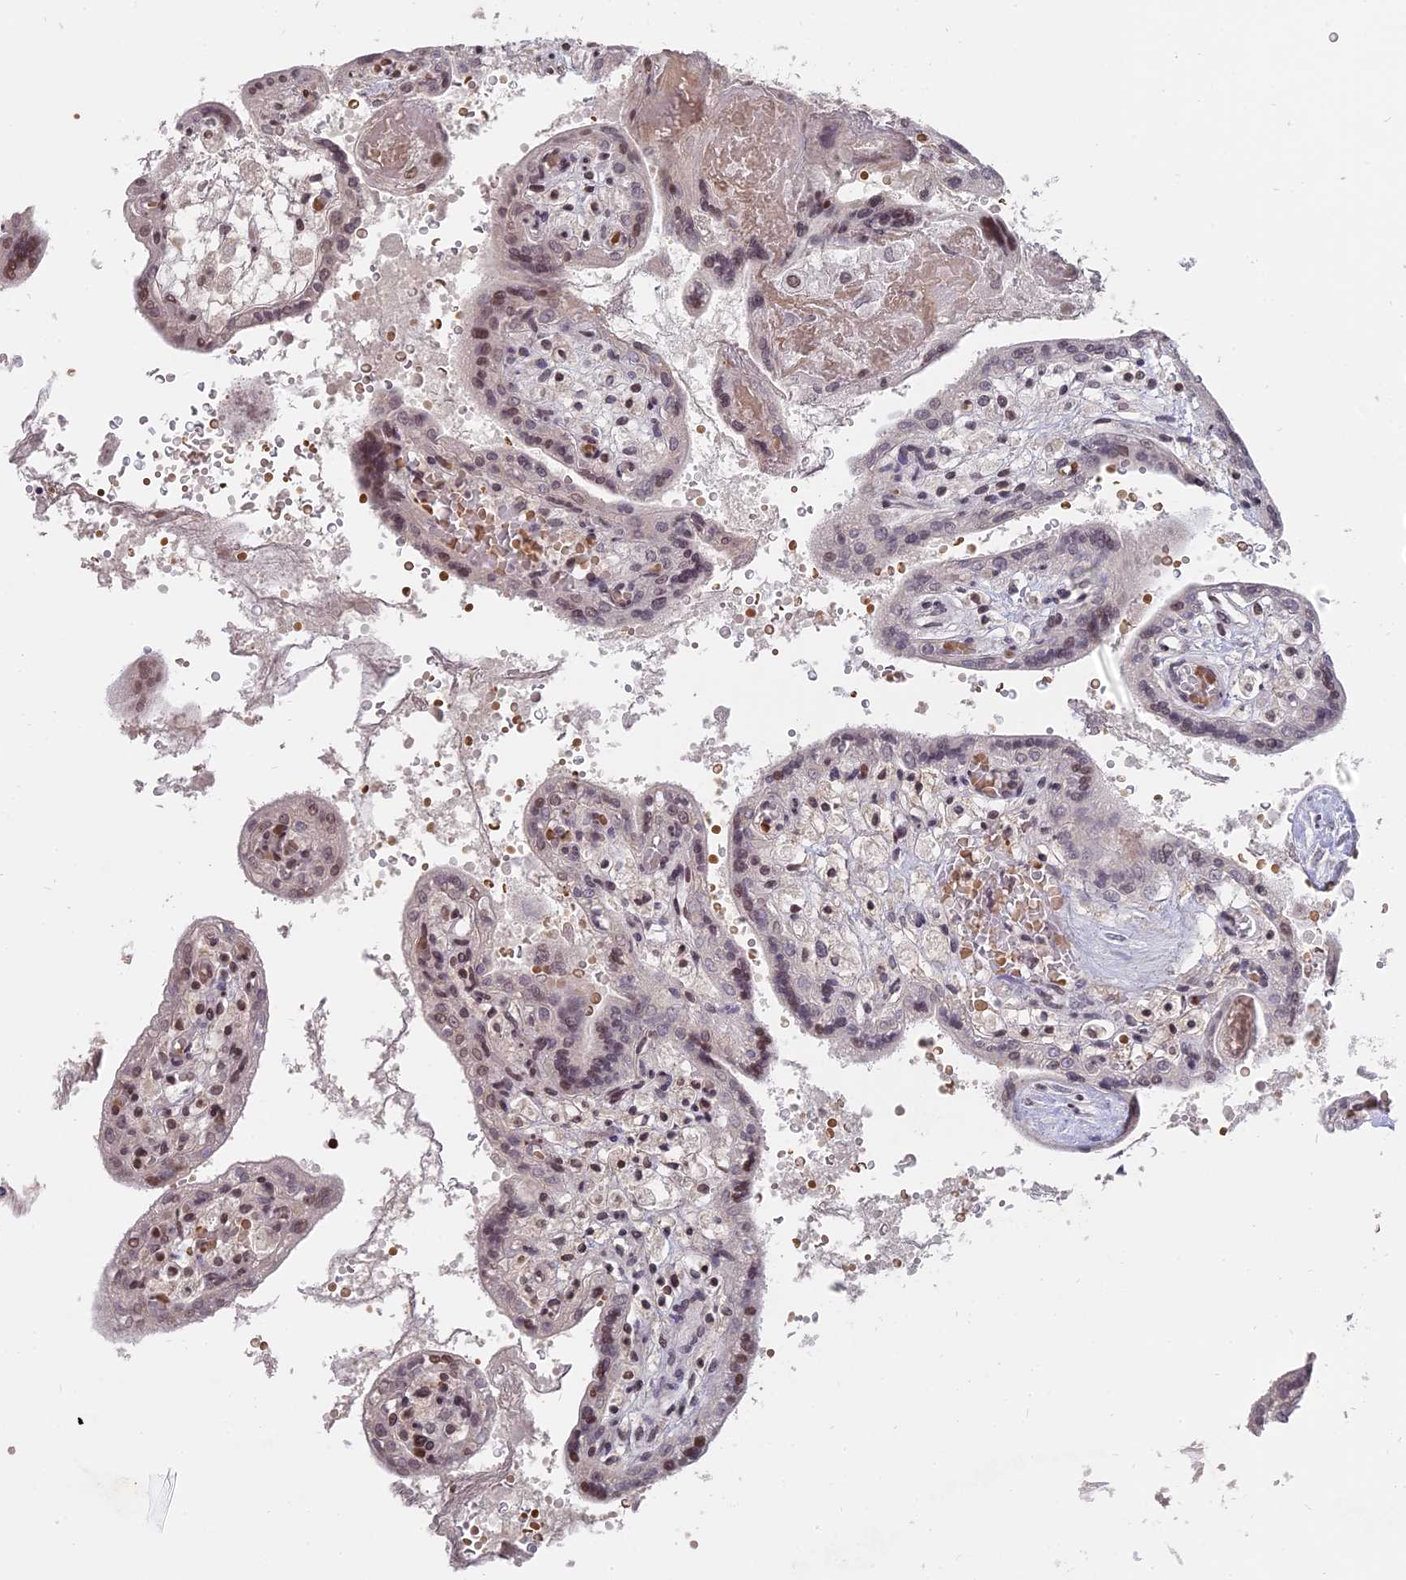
{"staining": {"intensity": "weak", "quantity": "25%-75%", "location": "nuclear"}, "tissue": "placenta", "cell_type": "Decidual cells", "image_type": "normal", "snomed": [{"axis": "morphology", "description": "Normal tissue, NOS"}, {"axis": "topography", "description": "Placenta"}], "caption": "Decidual cells reveal weak nuclear positivity in about 25%-75% of cells in unremarkable placenta.", "gene": "NR1H3", "patient": {"sex": "female", "age": 37}}